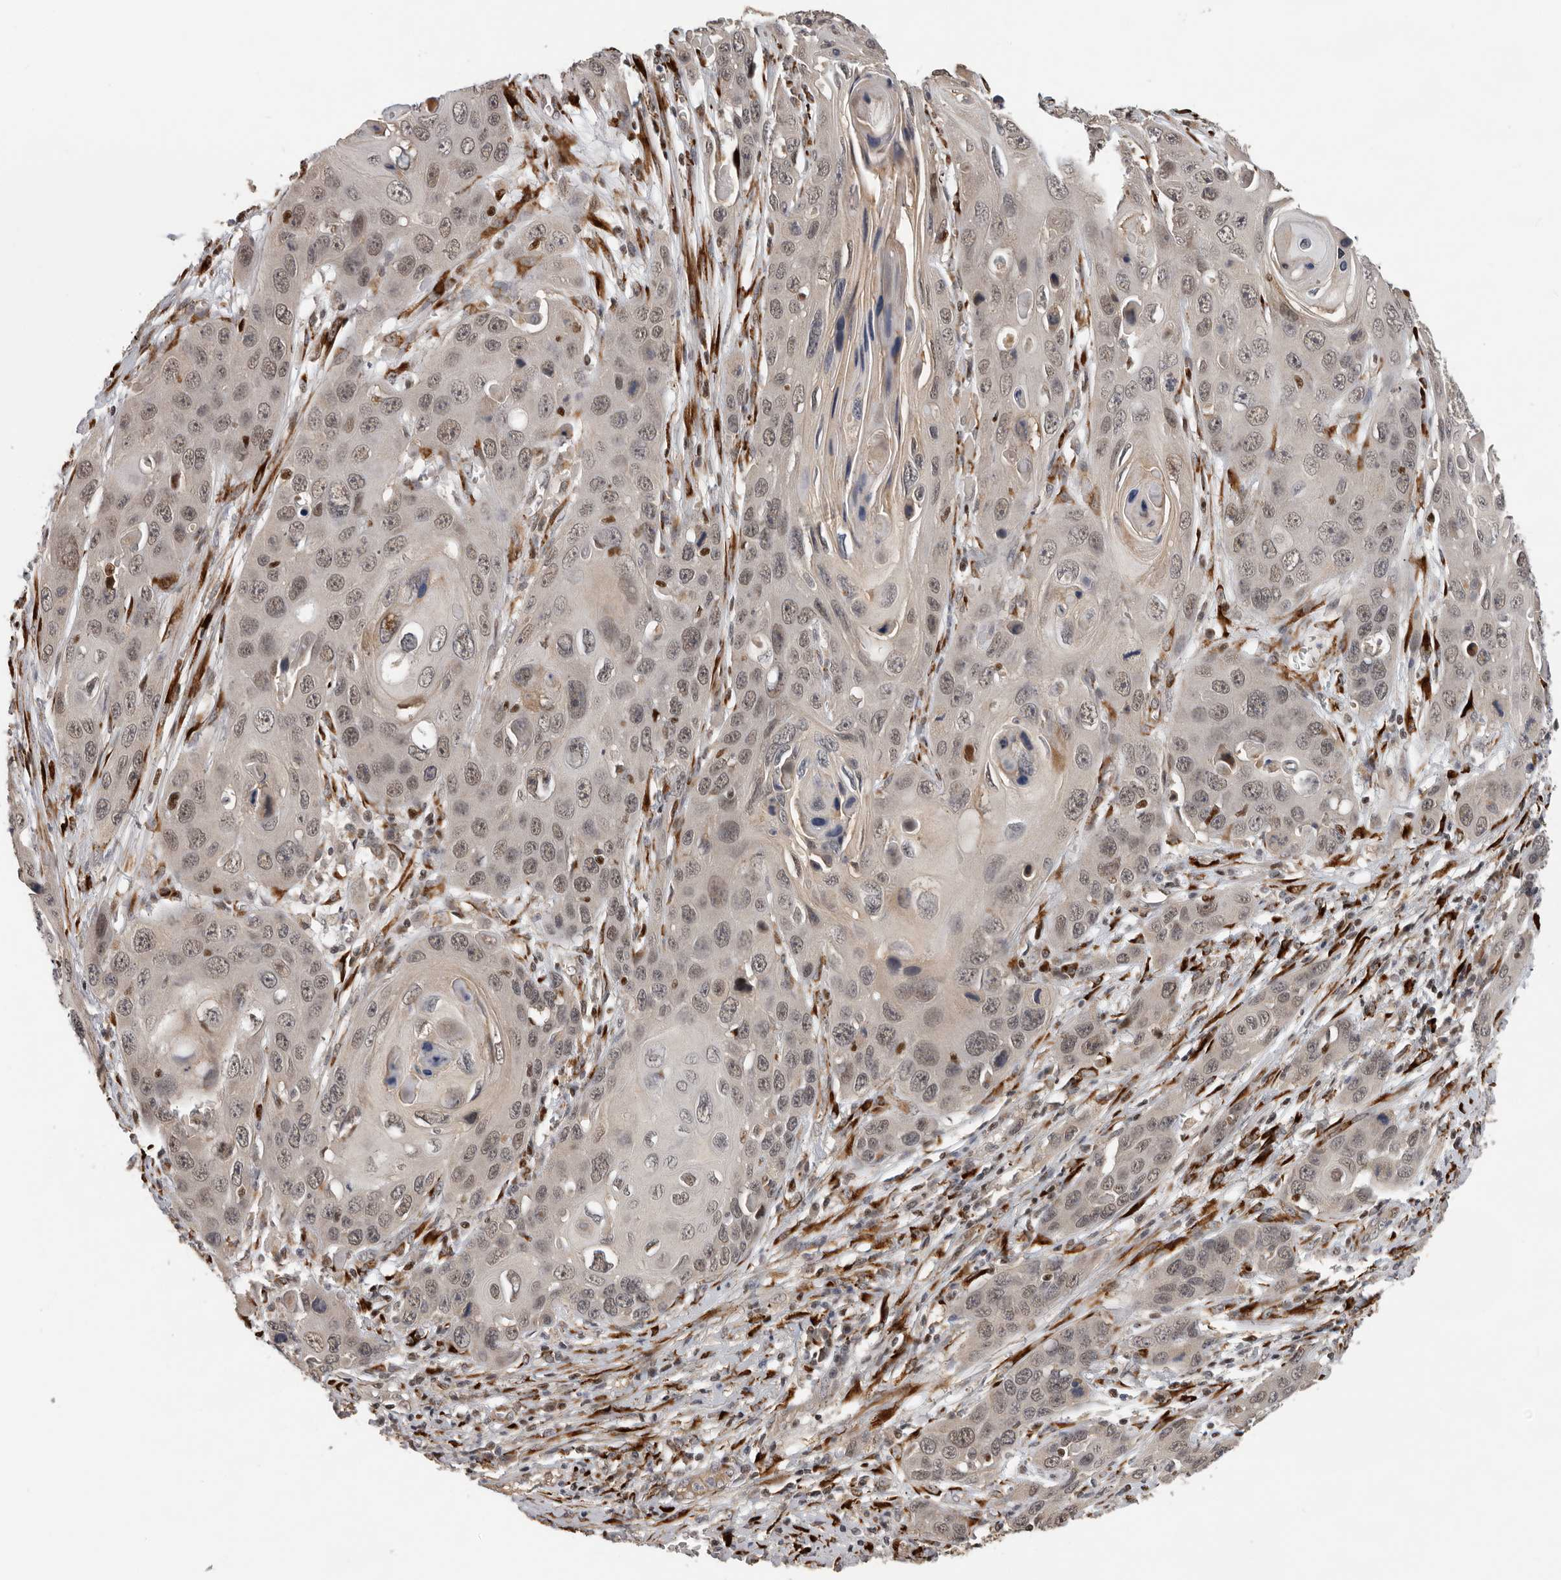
{"staining": {"intensity": "moderate", "quantity": "25%-75%", "location": "nuclear"}, "tissue": "skin cancer", "cell_type": "Tumor cells", "image_type": "cancer", "snomed": [{"axis": "morphology", "description": "Squamous cell carcinoma, NOS"}, {"axis": "topography", "description": "Skin"}], "caption": "IHC of human squamous cell carcinoma (skin) displays medium levels of moderate nuclear positivity in approximately 25%-75% of tumor cells.", "gene": "HENMT1", "patient": {"sex": "male", "age": 55}}